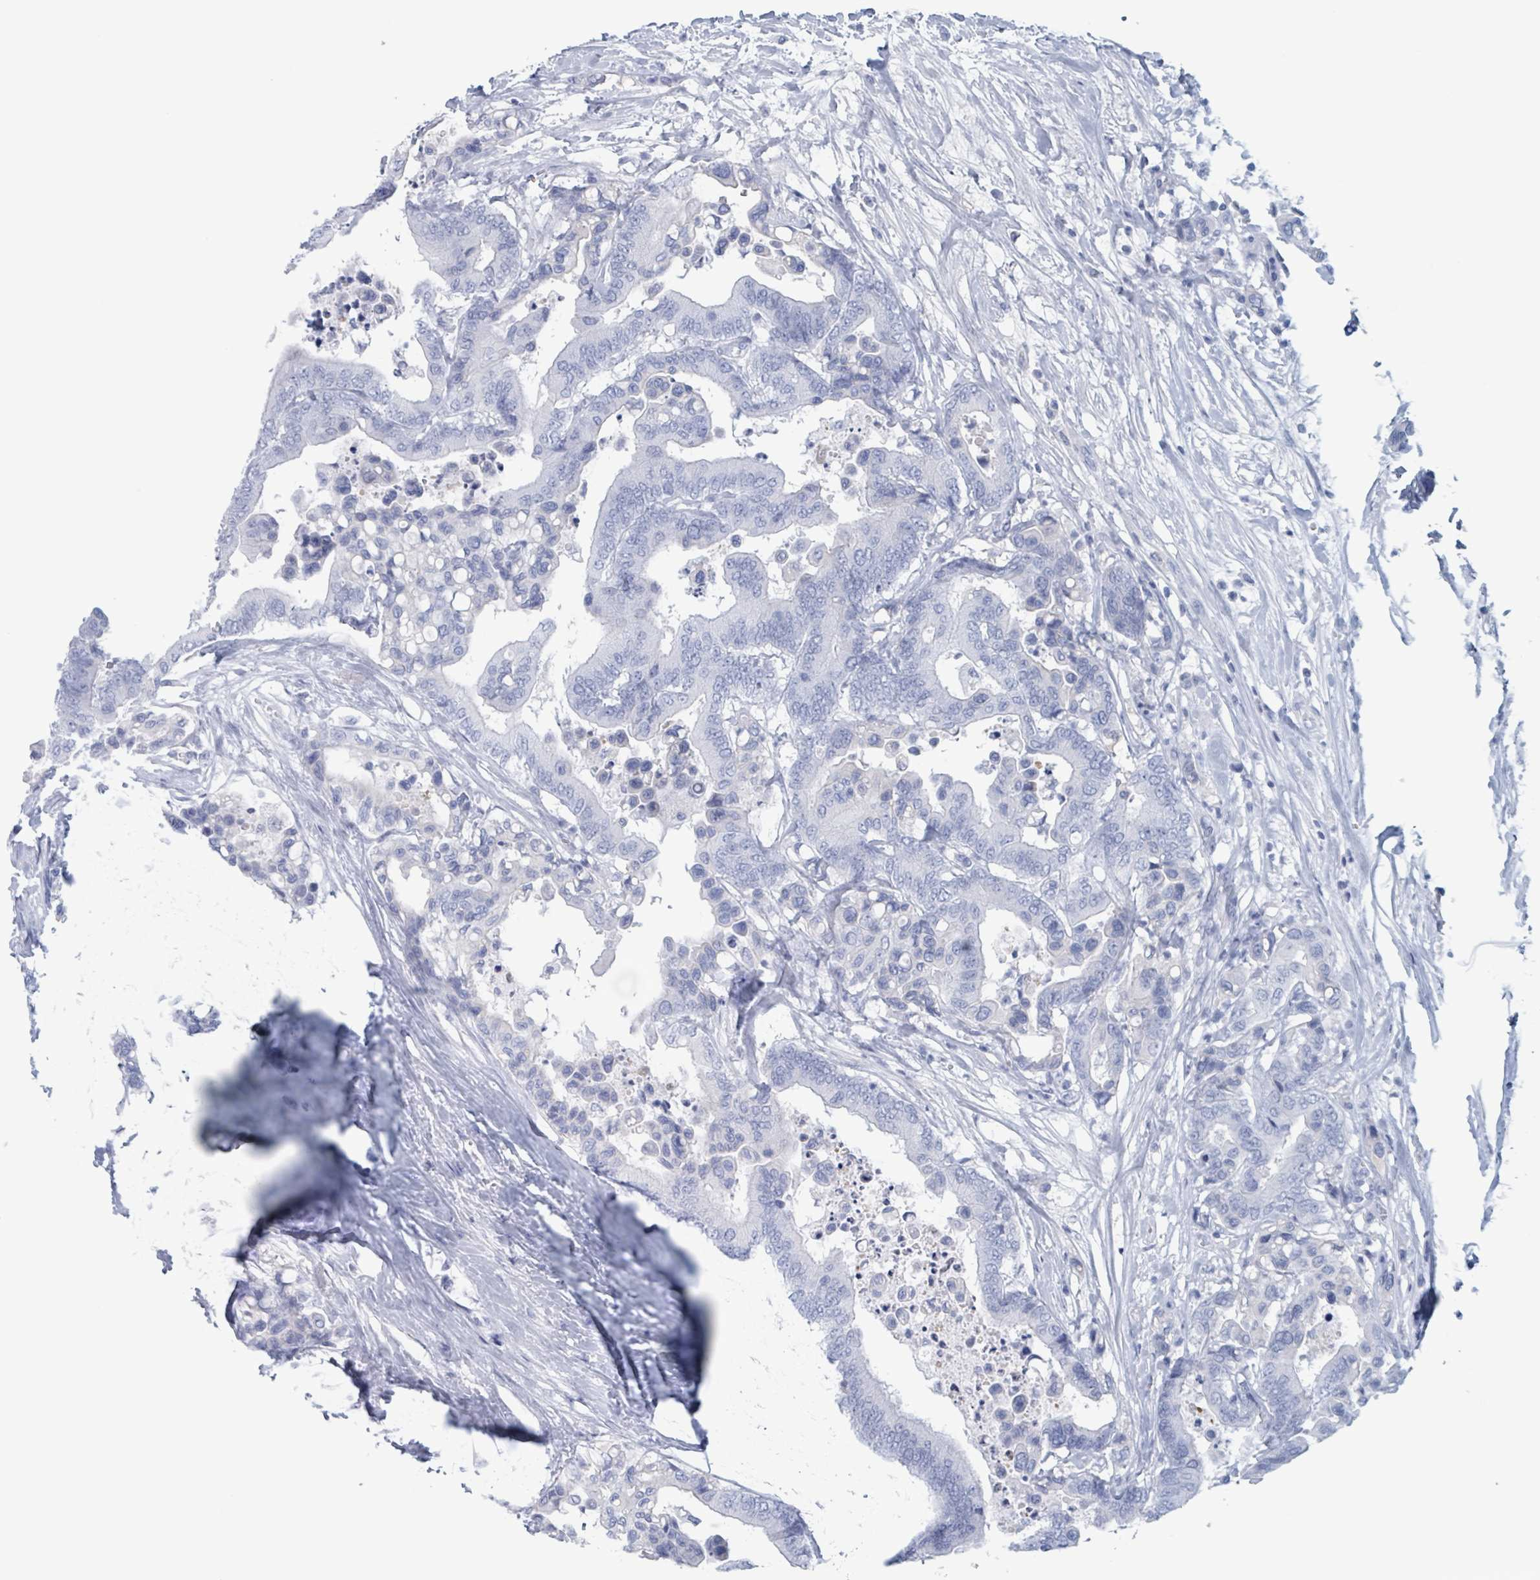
{"staining": {"intensity": "negative", "quantity": "none", "location": "none"}, "tissue": "colorectal cancer", "cell_type": "Tumor cells", "image_type": "cancer", "snomed": [{"axis": "morphology", "description": "Normal tissue, NOS"}, {"axis": "morphology", "description": "Adenocarcinoma, NOS"}, {"axis": "topography", "description": "Colon"}], "caption": "Immunohistochemical staining of adenocarcinoma (colorectal) exhibits no significant staining in tumor cells. (DAB immunohistochemistry visualized using brightfield microscopy, high magnification).", "gene": "KLK4", "patient": {"sex": "male", "age": 82}}